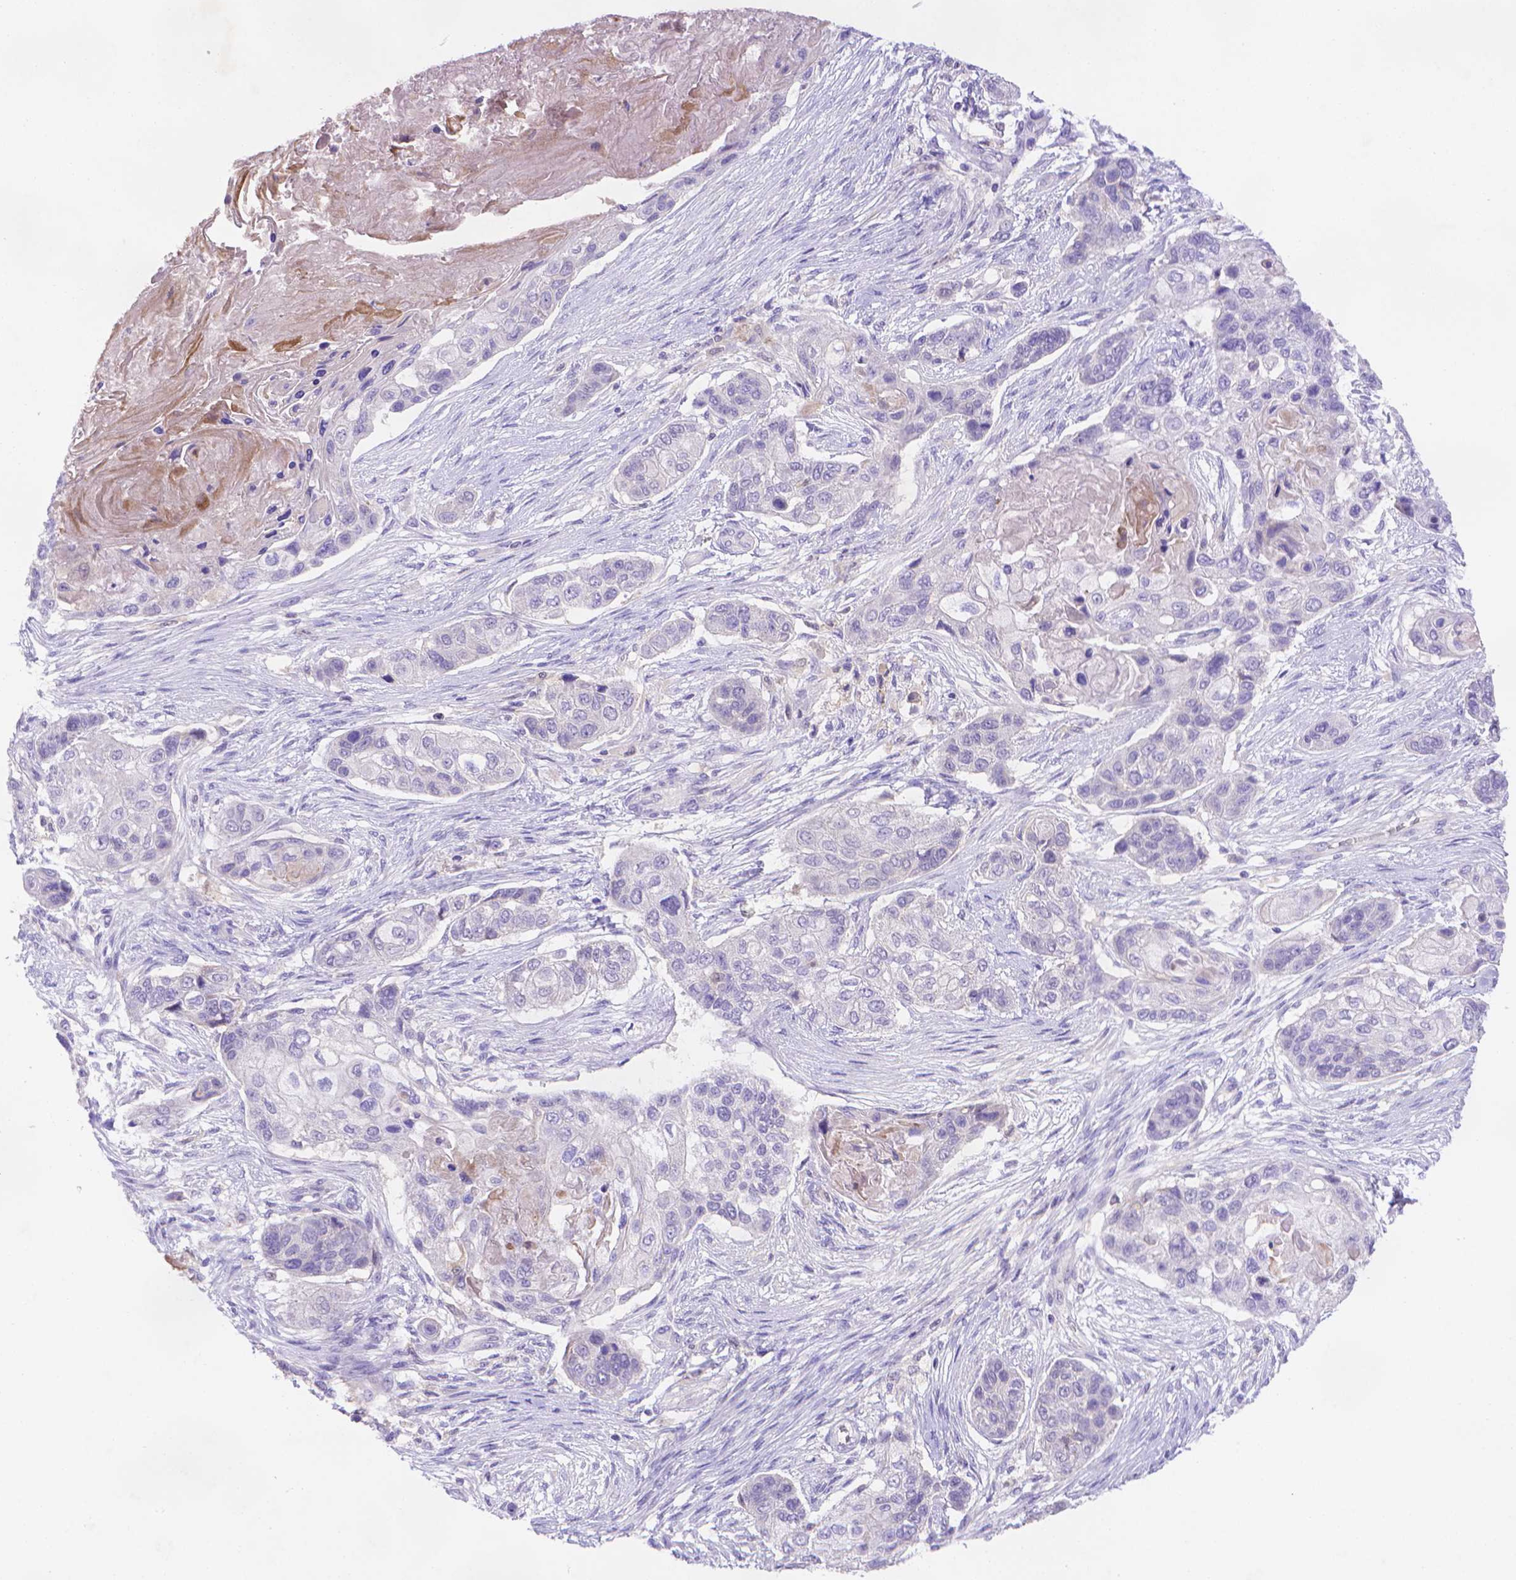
{"staining": {"intensity": "negative", "quantity": "none", "location": "none"}, "tissue": "lung cancer", "cell_type": "Tumor cells", "image_type": "cancer", "snomed": [{"axis": "morphology", "description": "Squamous cell carcinoma, NOS"}, {"axis": "topography", "description": "Lung"}], "caption": "Tumor cells are negative for protein expression in human lung cancer (squamous cell carcinoma). (DAB immunohistochemistry (IHC) visualized using brightfield microscopy, high magnification).", "gene": "FGD2", "patient": {"sex": "male", "age": 69}}